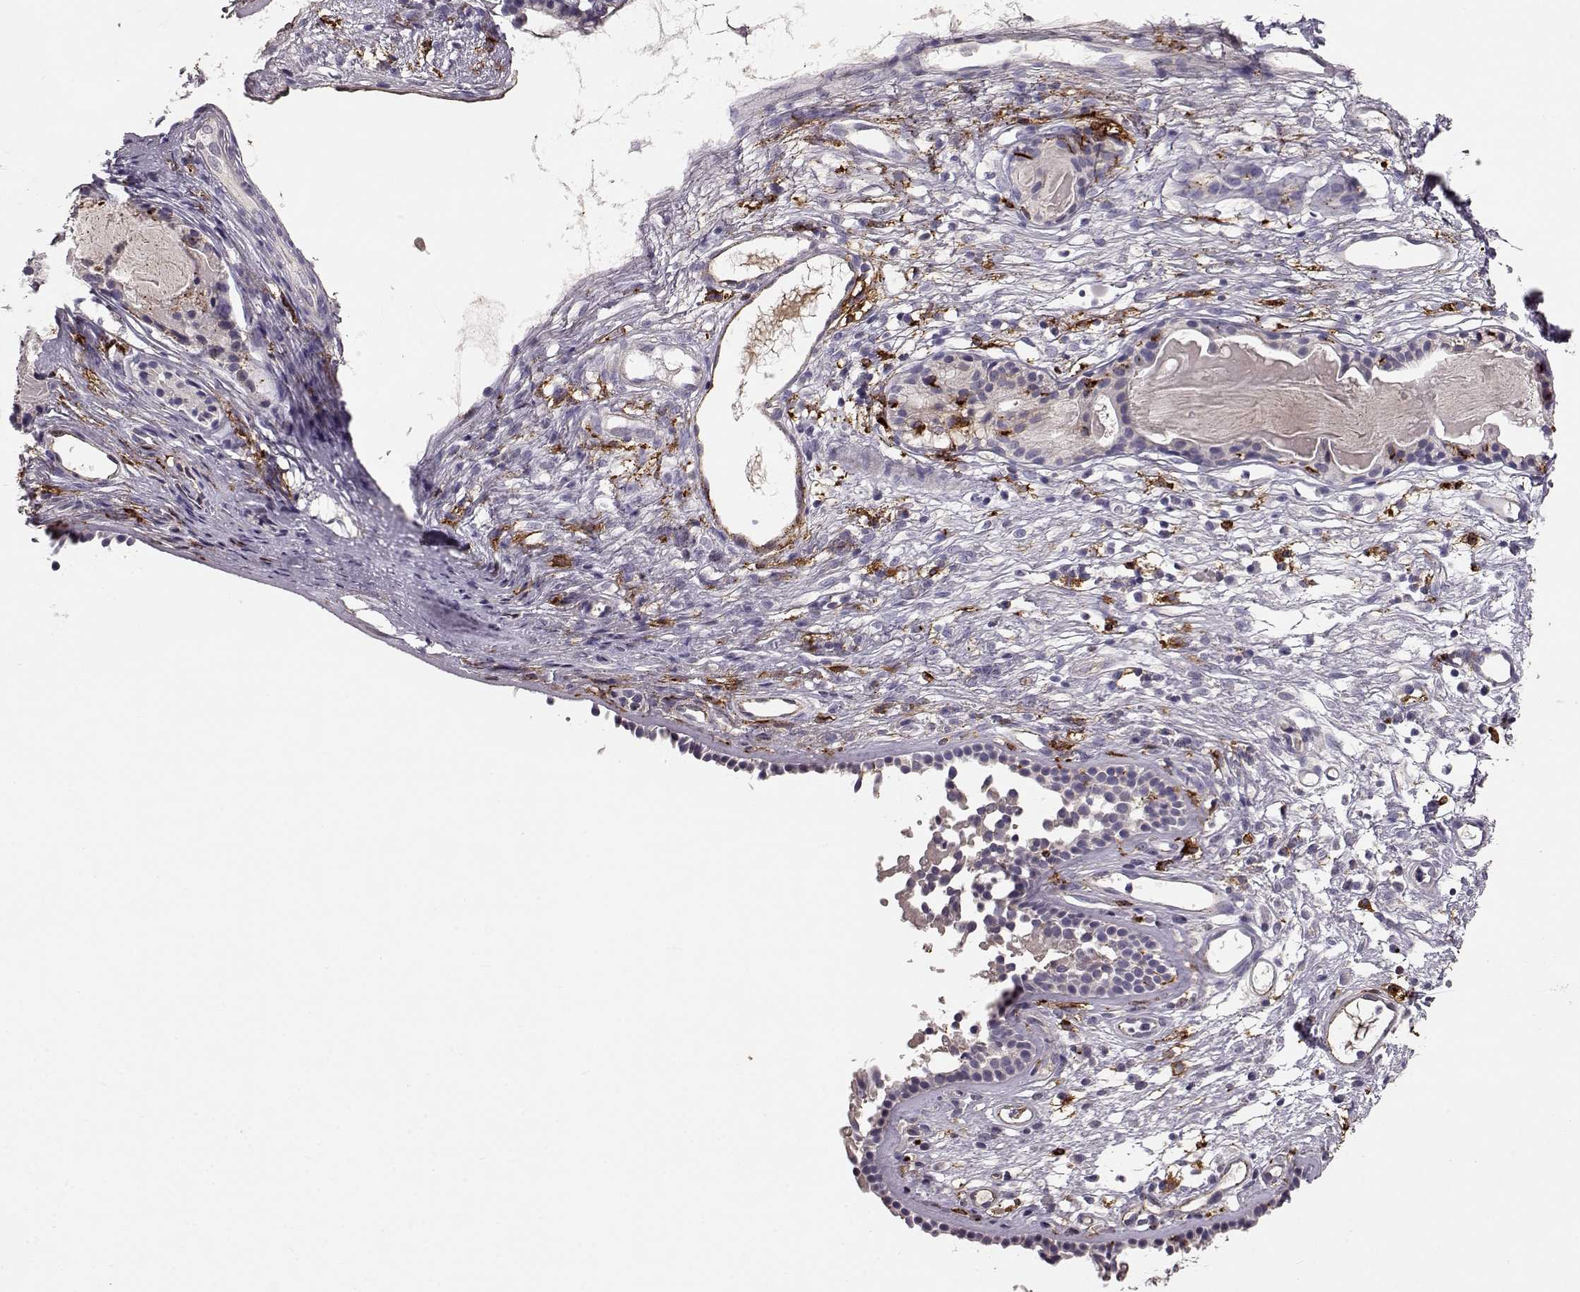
{"staining": {"intensity": "negative", "quantity": "none", "location": "none"}, "tissue": "nasopharynx", "cell_type": "Respiratory epithelial cells", "image_type": "normal", "snomed": [{"axis": "morphology", "description": "Normal tissue, NOS"}, {"axis": "topography", "description": "Nasopharynx"}], "caption": "Respiratory epithelial cells show no significant protein staining in normal nasopharynx. The staining was performed using DAB to visualize the protein expression in brown, while the nuclei were stained in blue with hematoxylin (Magnification: 20x).", "gene": "CCNF", "patient": {"sex": "male", "age": 77}}